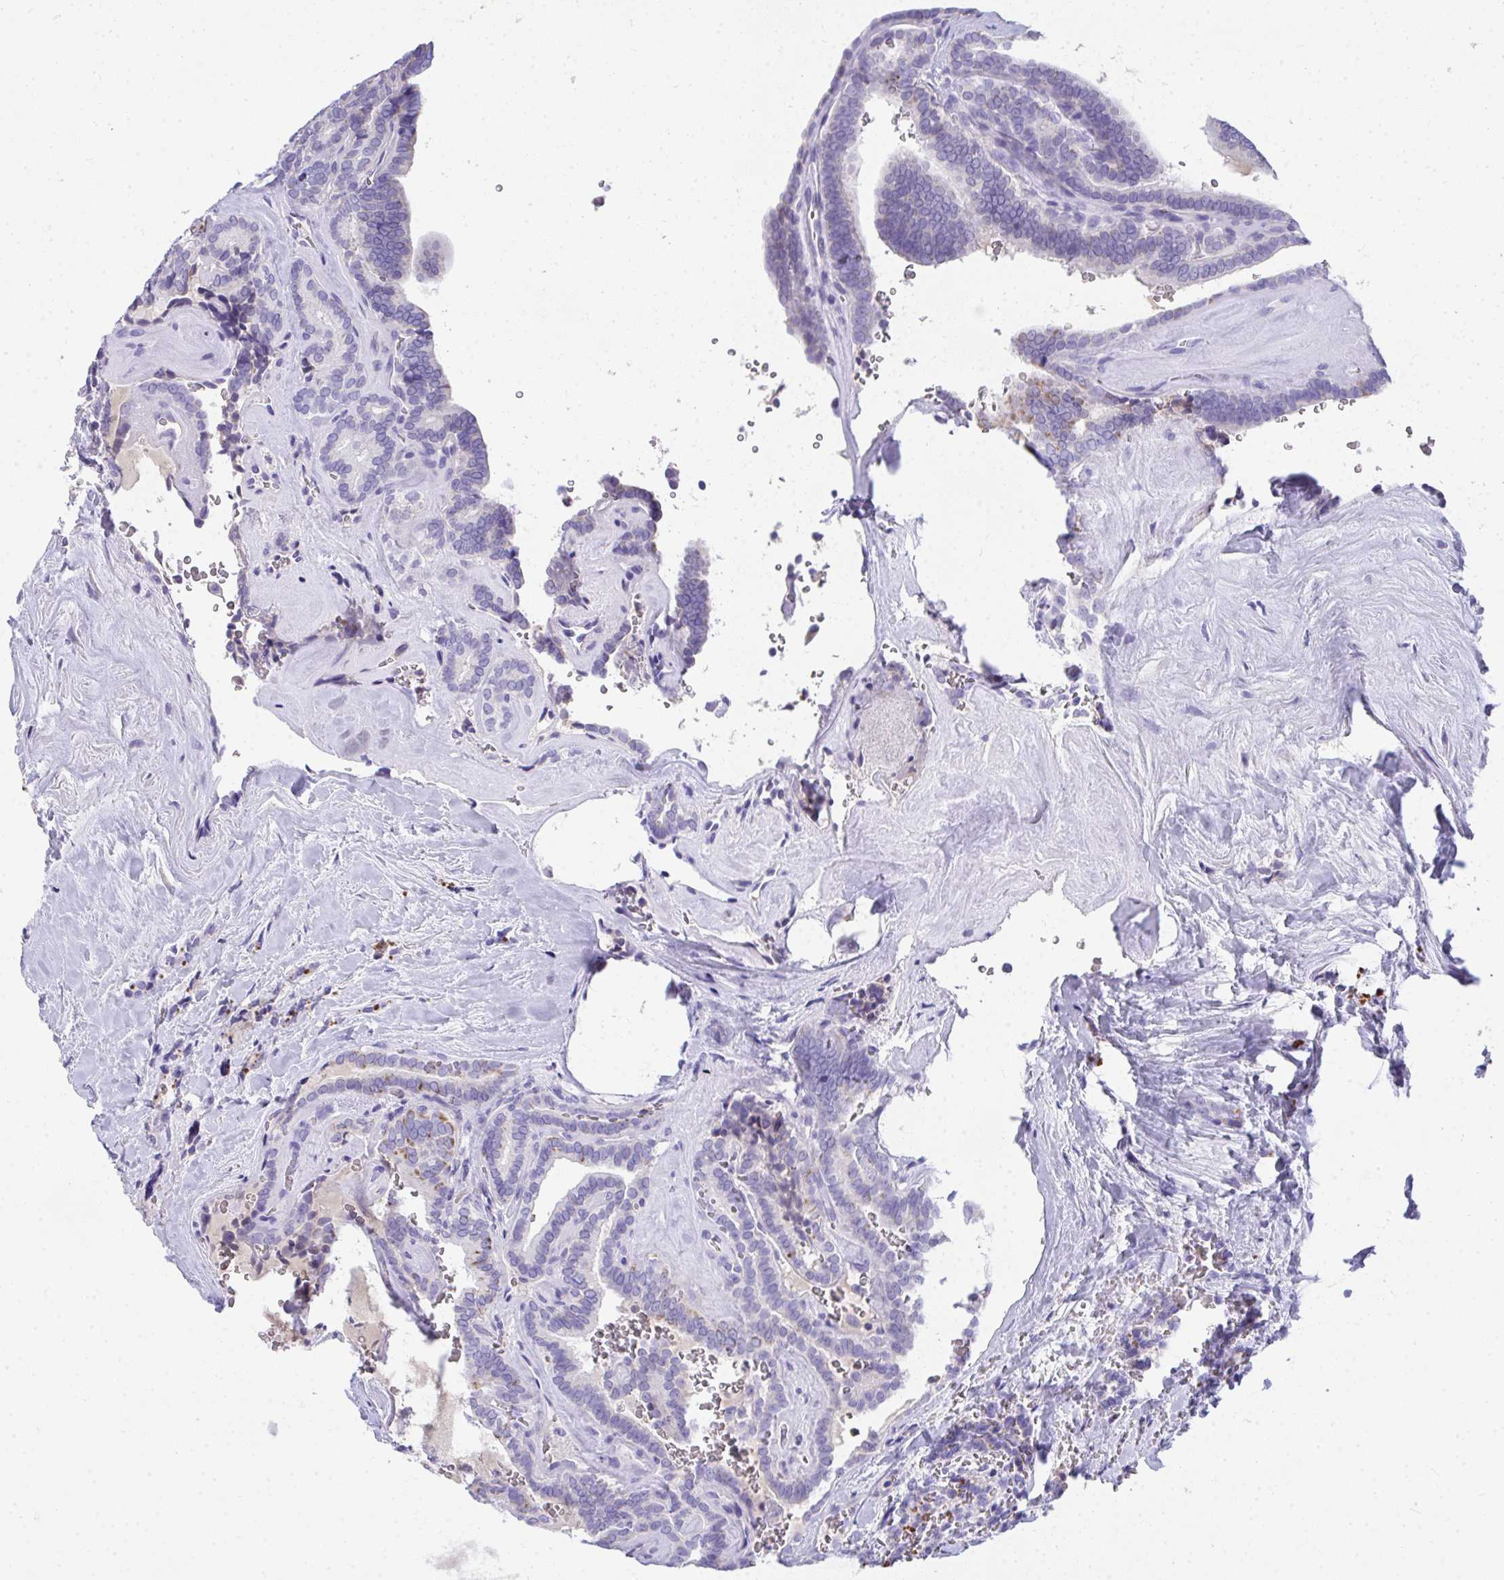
{"staining": {"intensity": "moderate", "quantity": "<25%", "location": "cytoplasmic/membranous"}, "tissue": "thyroid cancer", "cell_type": "Tumor cells", "image_type": "cancer", "snomed": [{"axis": "morphology", "description": "Papillary adenocarcinoma, NOS"}, {"axis": "topography", "description": "Thyroid gland"}], "caption": "This is an image of immunohistochemistry staining of papillary adenocarcinoma (thyroid), which shows moderate staining in the cytoplasmic/membranous of tumor cells.", "gene": "COA5", "patient": {"sex": "female", "age": 21}}